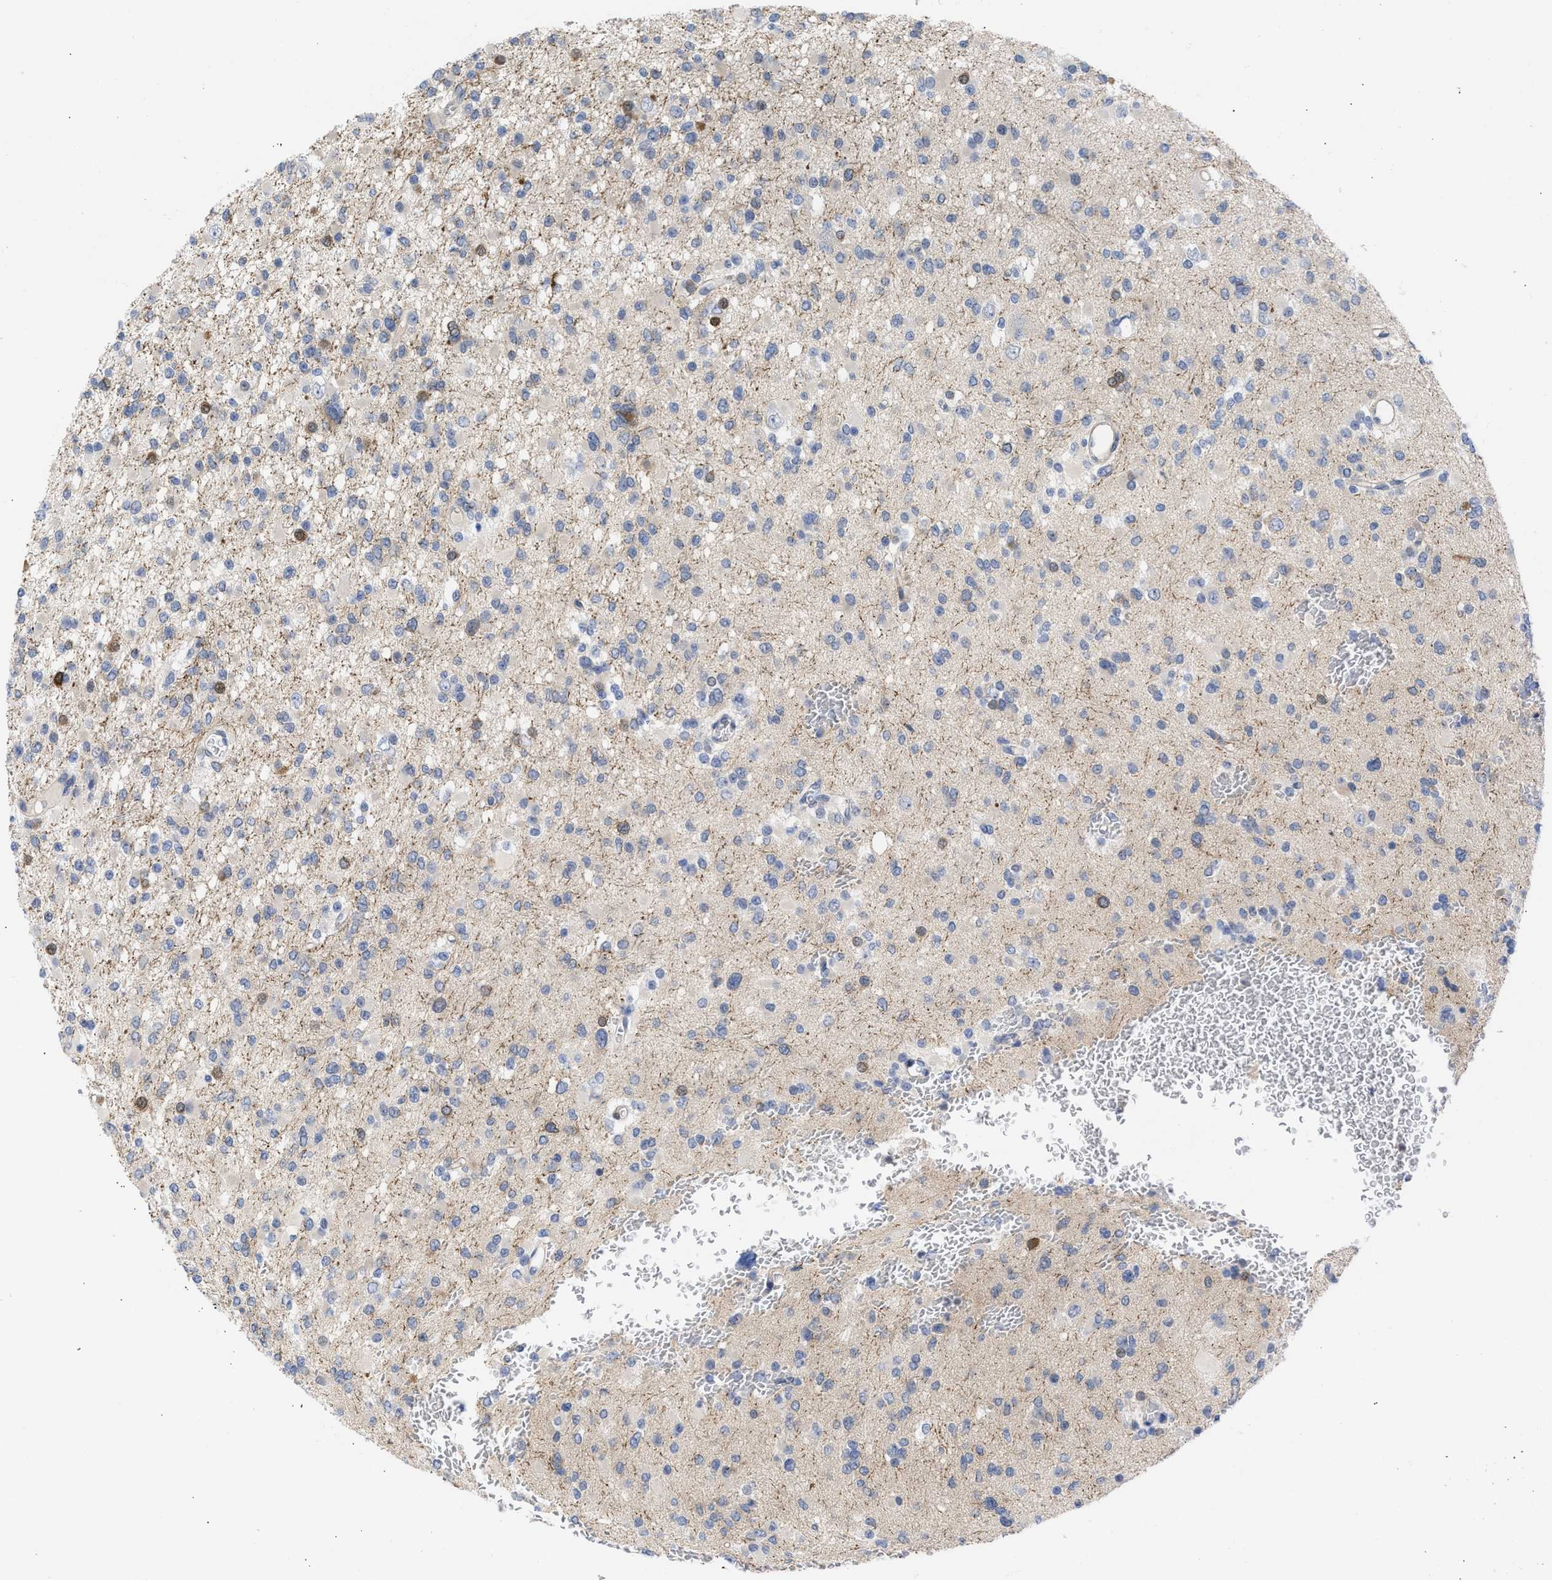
{"staining": {"intensity": "negative", "quantity": "none", "location": "none"}, "tissue": "glioma", "cell_type": "Tumor cells", "image_type": "cancer", "snomed": [{"axis": "morphology", "description": "Glioma, malignant, Low grade"}, {"axis": "topography", "description": "Brain"}], "caption": "Immunohistochemistry (IHC) histopathology image of neoplastic tissue: glioma stained with DAB (3,3'-diaminobenzidine) reveals no significant protein positivity in tumor cells.", "gene": "THRA", "patient": {"sex": "female", "age": 22}}